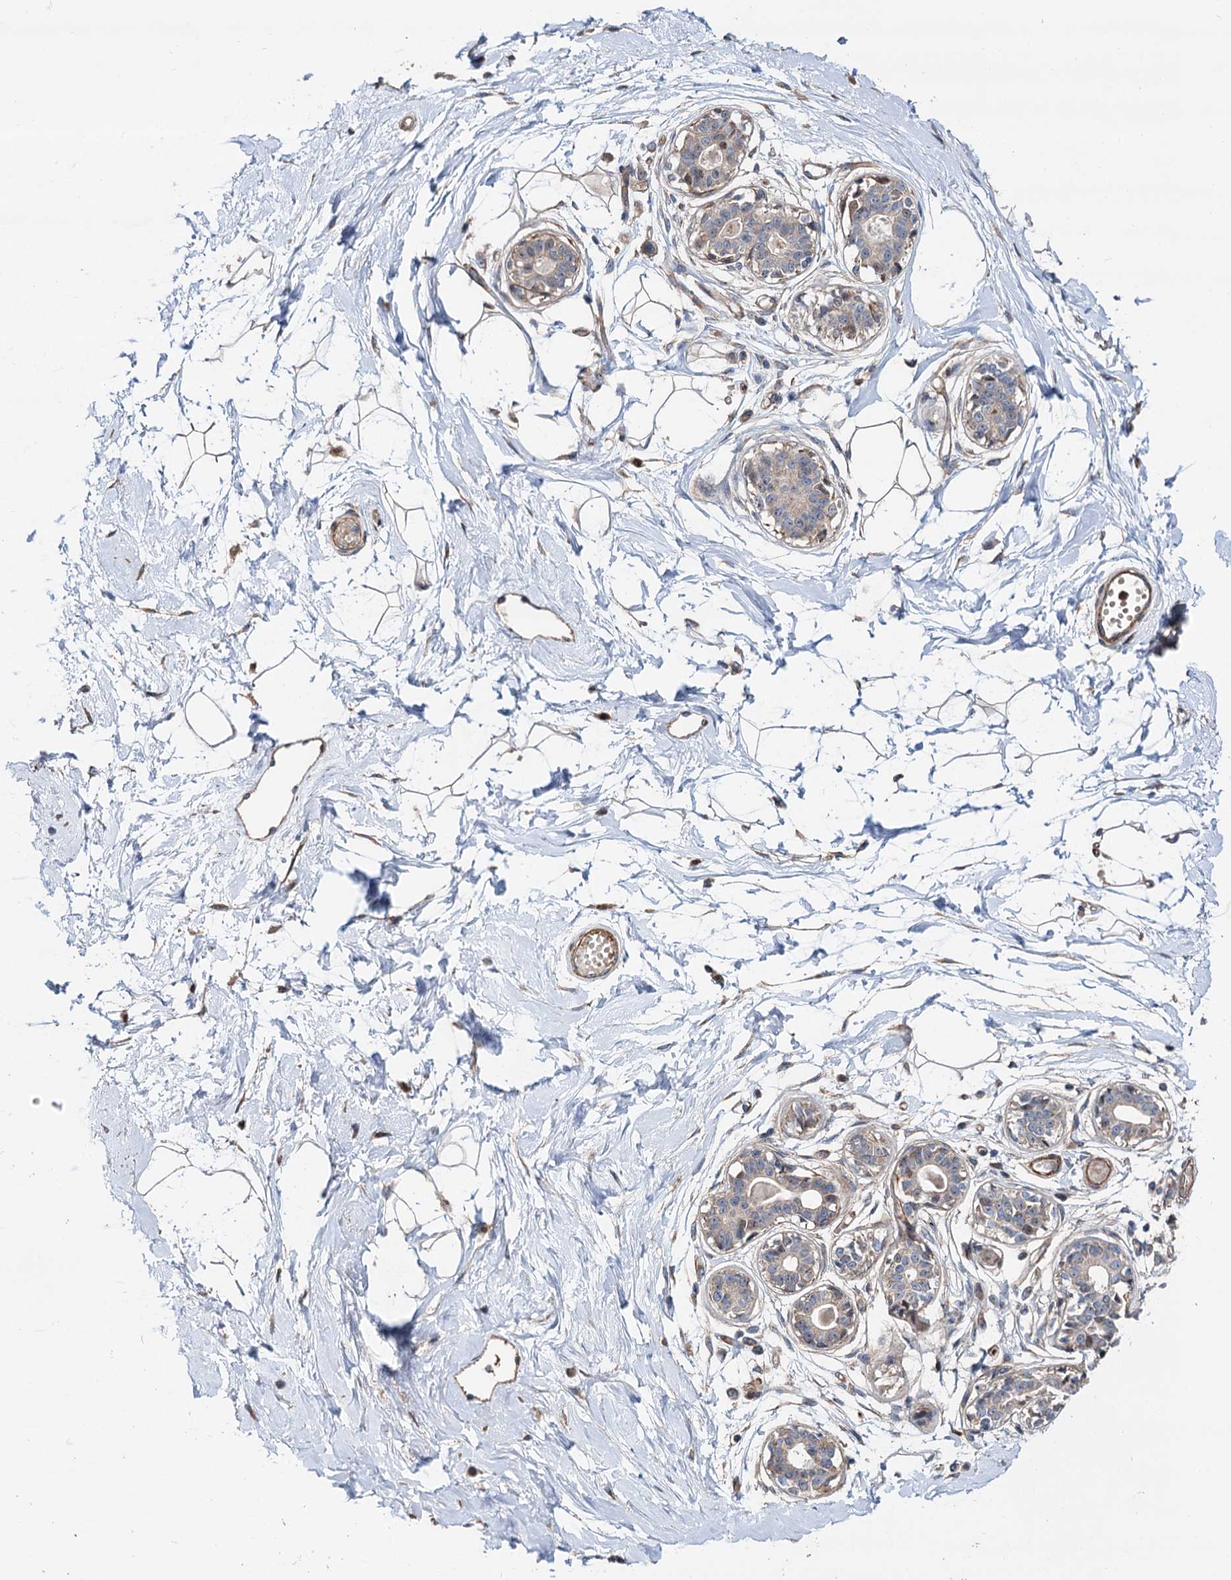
{"staining": {"intensity": "negative", "quantity": "none", "location": "none"}, "tissue": "breast", "cell_type": "Adipocytes", "image_type": "normal", "snomed": [{"axis": "morphology", "description": "Normal tissue, NOS"}, {"axis": "topography", "description": "Breast"}], "caption": "DAB (3,3'-diaminobenzidine) immunohistochemical staining of benign breast displays no significant positivity in adipocytes. The staining is performed using DAB (3,3'-diaminobenzidine) brown chromogen with nuclei counter-stained in using hematoxylin.", "gene": "PTDSS2", "patient": {"sex": "female", "age": 45}}